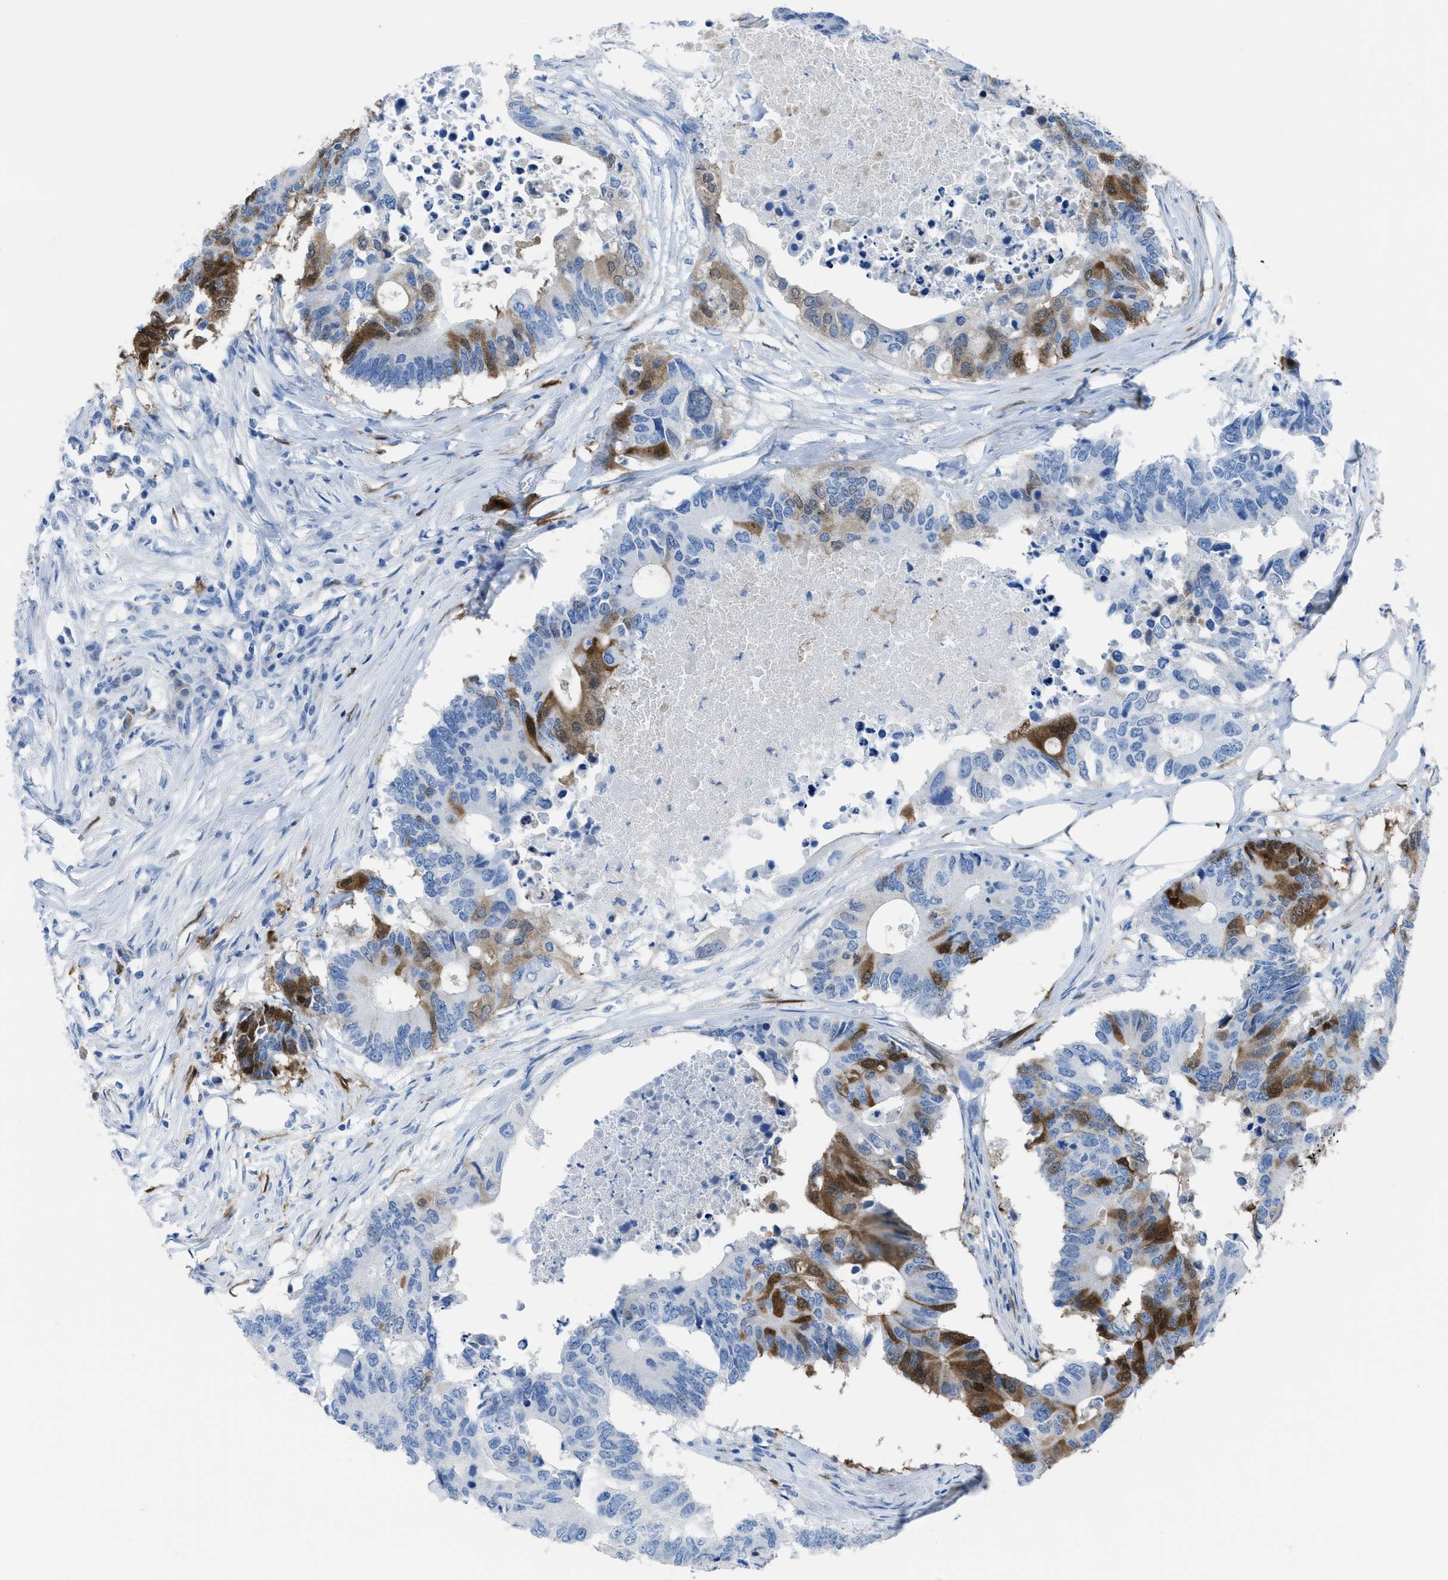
{"staining": {"intensity": "strong", "quantity": "<25%", "location": "cytoplasmic/membranous,nuclear"}, "tissue": "colorectal cancer", "cell_type": "Tumor cells", "image_type": "cancer", "snomed": [{"axis": "morphology", "description": "Adenocarcinoma, NOS"}, {"axis": "topography", "description": "Colon"}], "caption": "Strong cytoplasmic/membranous and nuclear protein expression is present in approximately <25% of tumor cells in colorectal adenocarcinoma. The protein is stained brown, and the nuclei are stained in blue (DAB (3,3'-diaminobenzidine) IHC with brightfield microscopy, high magnification).", "gene": "CDKN2A", "patient": {"sex": "male", "age": 71}}